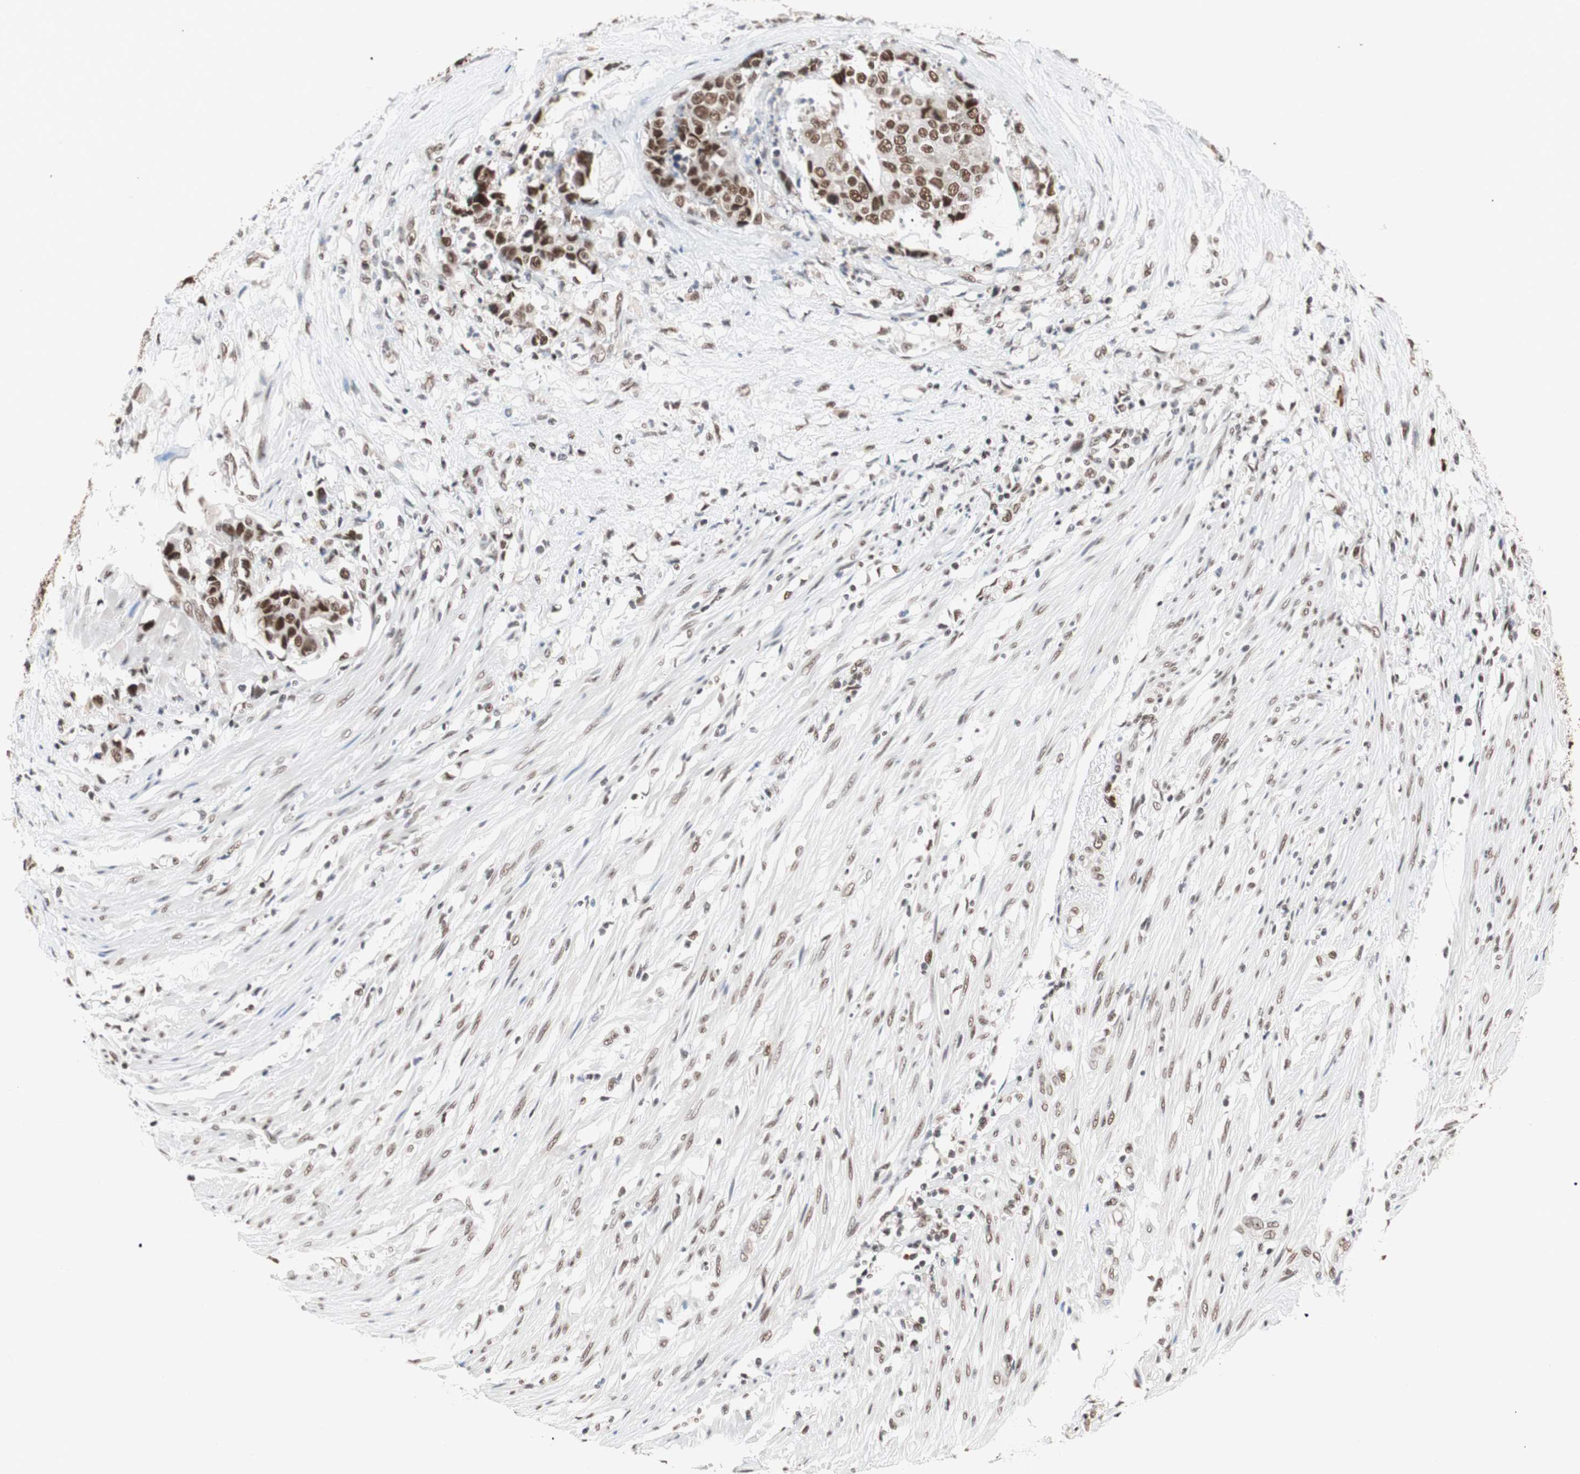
{"staining": {"intensity": "moderate", "quantity": ">75%", "location": "nuclear"}, "tissue": "colorectal cancer", "cell_type": "Tumor cells", "image_type": "cancer", "snomed": [{"axis": "morphology", "description": "Adenocarcinoma, NOS"}, {"axis": "topography", "description": "Colon"}], "caption": "Tumor cells display medium levels of moderate nuclear expression in about >75% of cells in human colorectal cancer (adenocarcinoma). Immunohistochemistry (ihc) stains the protein of interest in brown and the nuclei are stained blue.", "gene": "CHAMP1", "patient": {"sex": "female", "age": 86}}